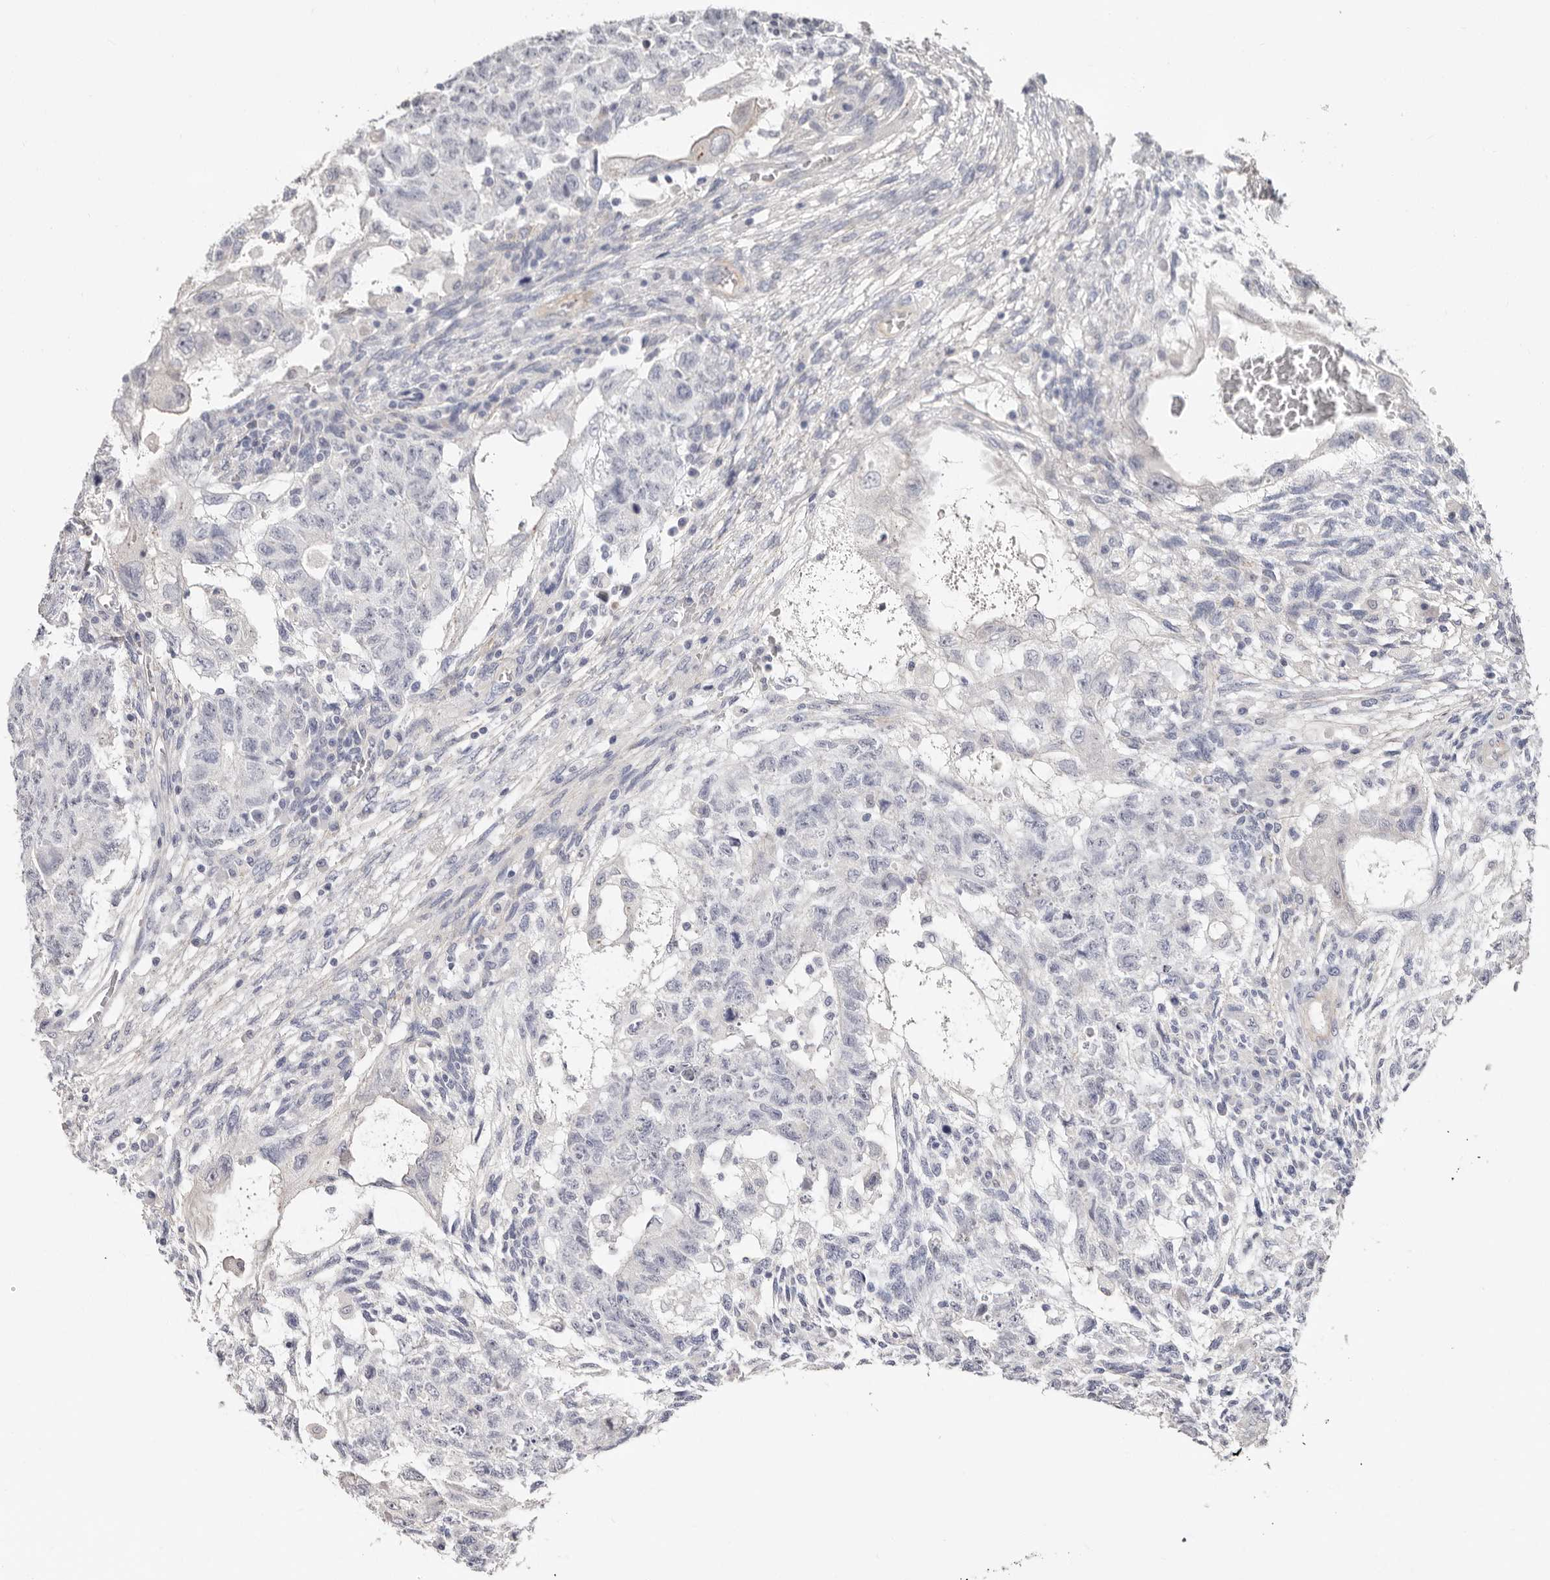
{"staining": {"intensity": "negative", "quantity": "none", "location": "none"}, "tissue": "testis cancer", "cell_type": "Tumor cells", "image_type": "cancer", "snomed": [{"axis": "morphology", "description": "Normal tissue, NOS"}, {"axis": "morphology", "description": "Carcinoma, Embryonal, NOS"}, {"axis": "topography", "description": "Testis"}], "caption": "High magnification brightfield microscopy of embryonal carcinoma (testis) stained with DAB (brown) and counterstained with hematoxylin (blue): tumor cells show no significant expression. (DAB (3,3'-diaminobenzidine) immunohistochemistry (IHC) visualized using brightfield microscopy, high magnification).", "gene": "PKDCC", "patient": {"sex": "male", "age": 36}}